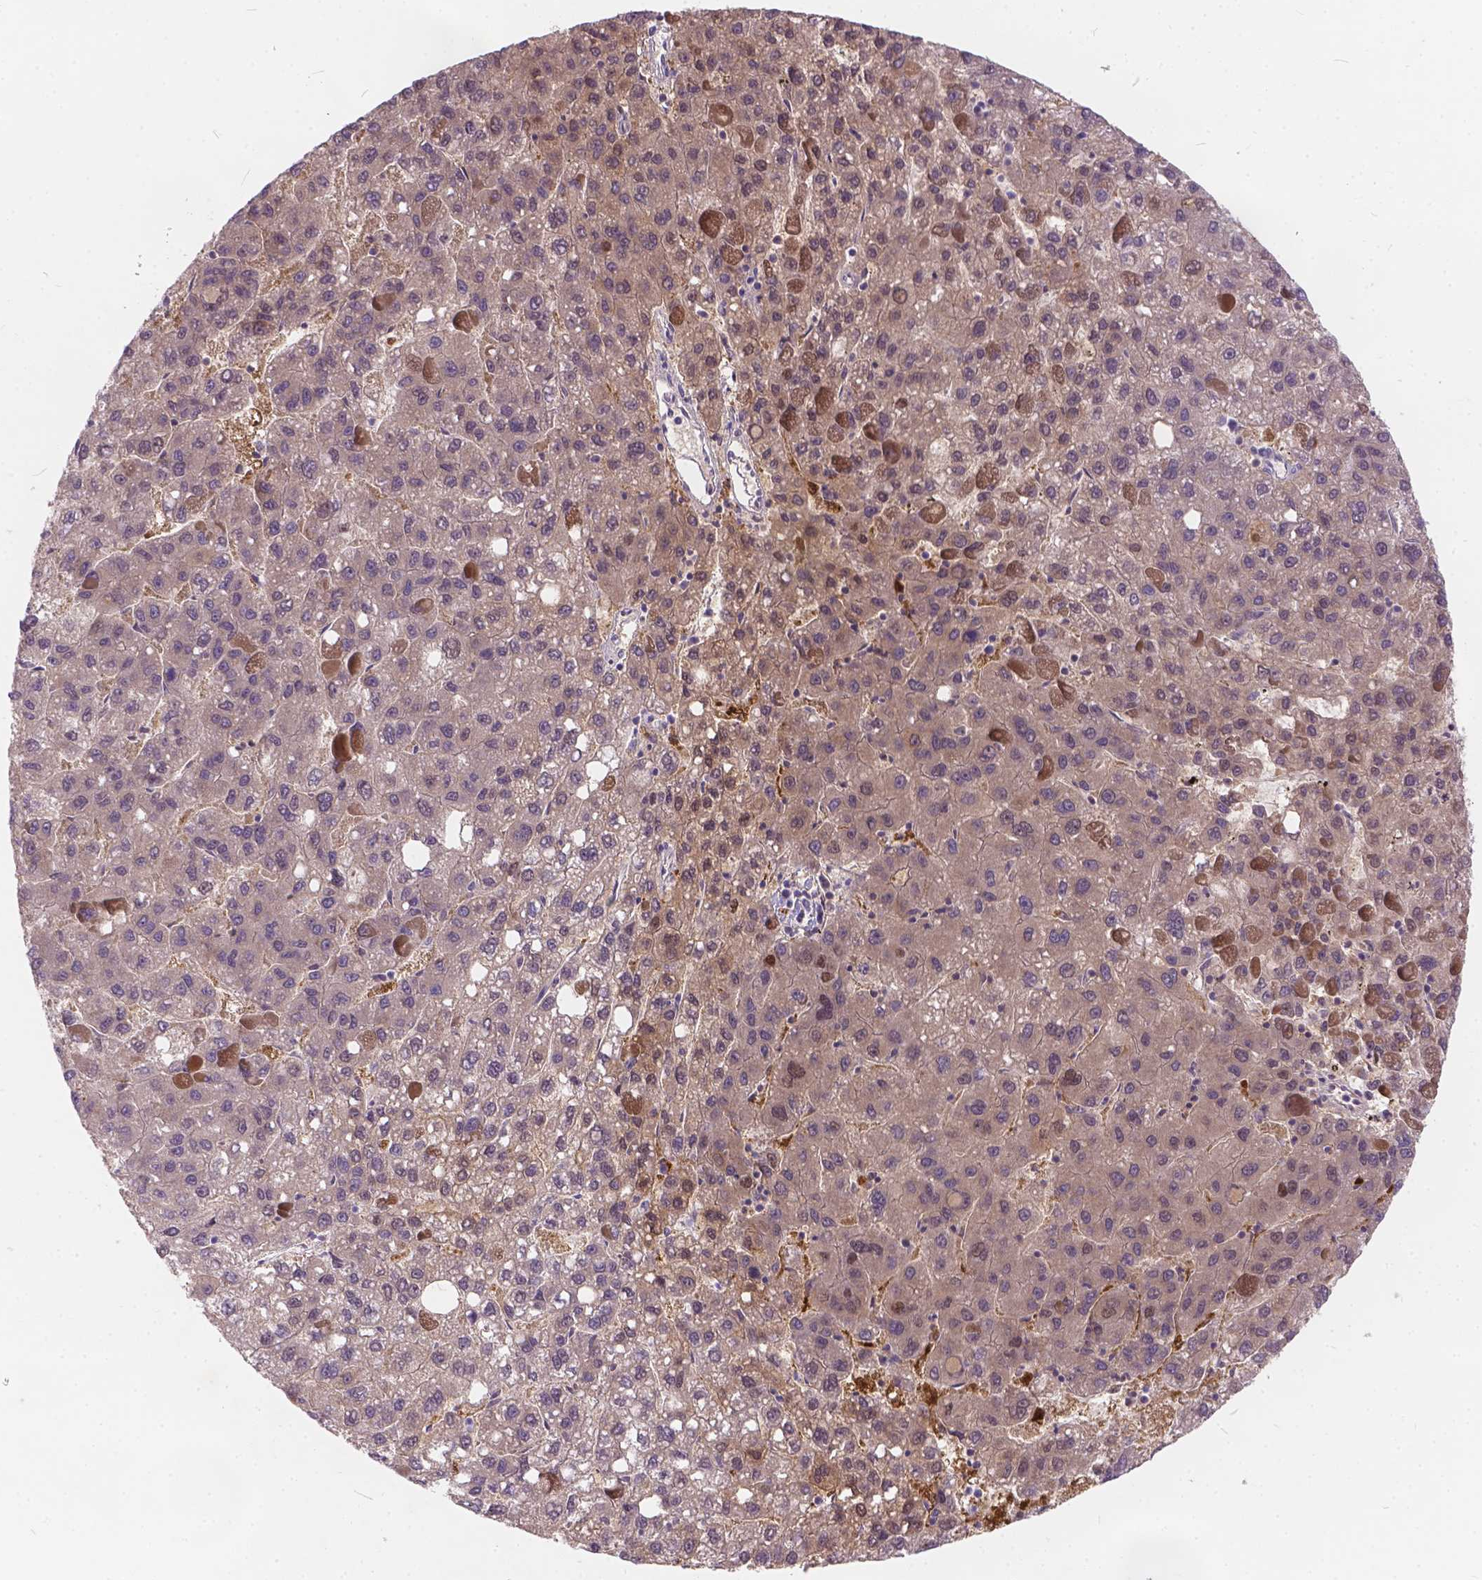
{"staining": {"intensity": "weak", "quantity": "25%-75%", "location": "cytoplasmic/membranous"}, "tissue": "liver cancer", "cell_type": "Tumor cells", "image_type": "cancer", "snomed": [{"axis": "morphology", "description": "Carcinoma, Hepatocellular, NOS"}, {"axis": "topography", "description": "Liver"}], "caption": "Immunohistochemical staining of liver cancer exhibits low levels of weak cytoplasmic/membranous positivity in approximately 25%-75% of tumor cells.", "gene": "PEX11G", "patient": {"sex": "female", "age": 82}}